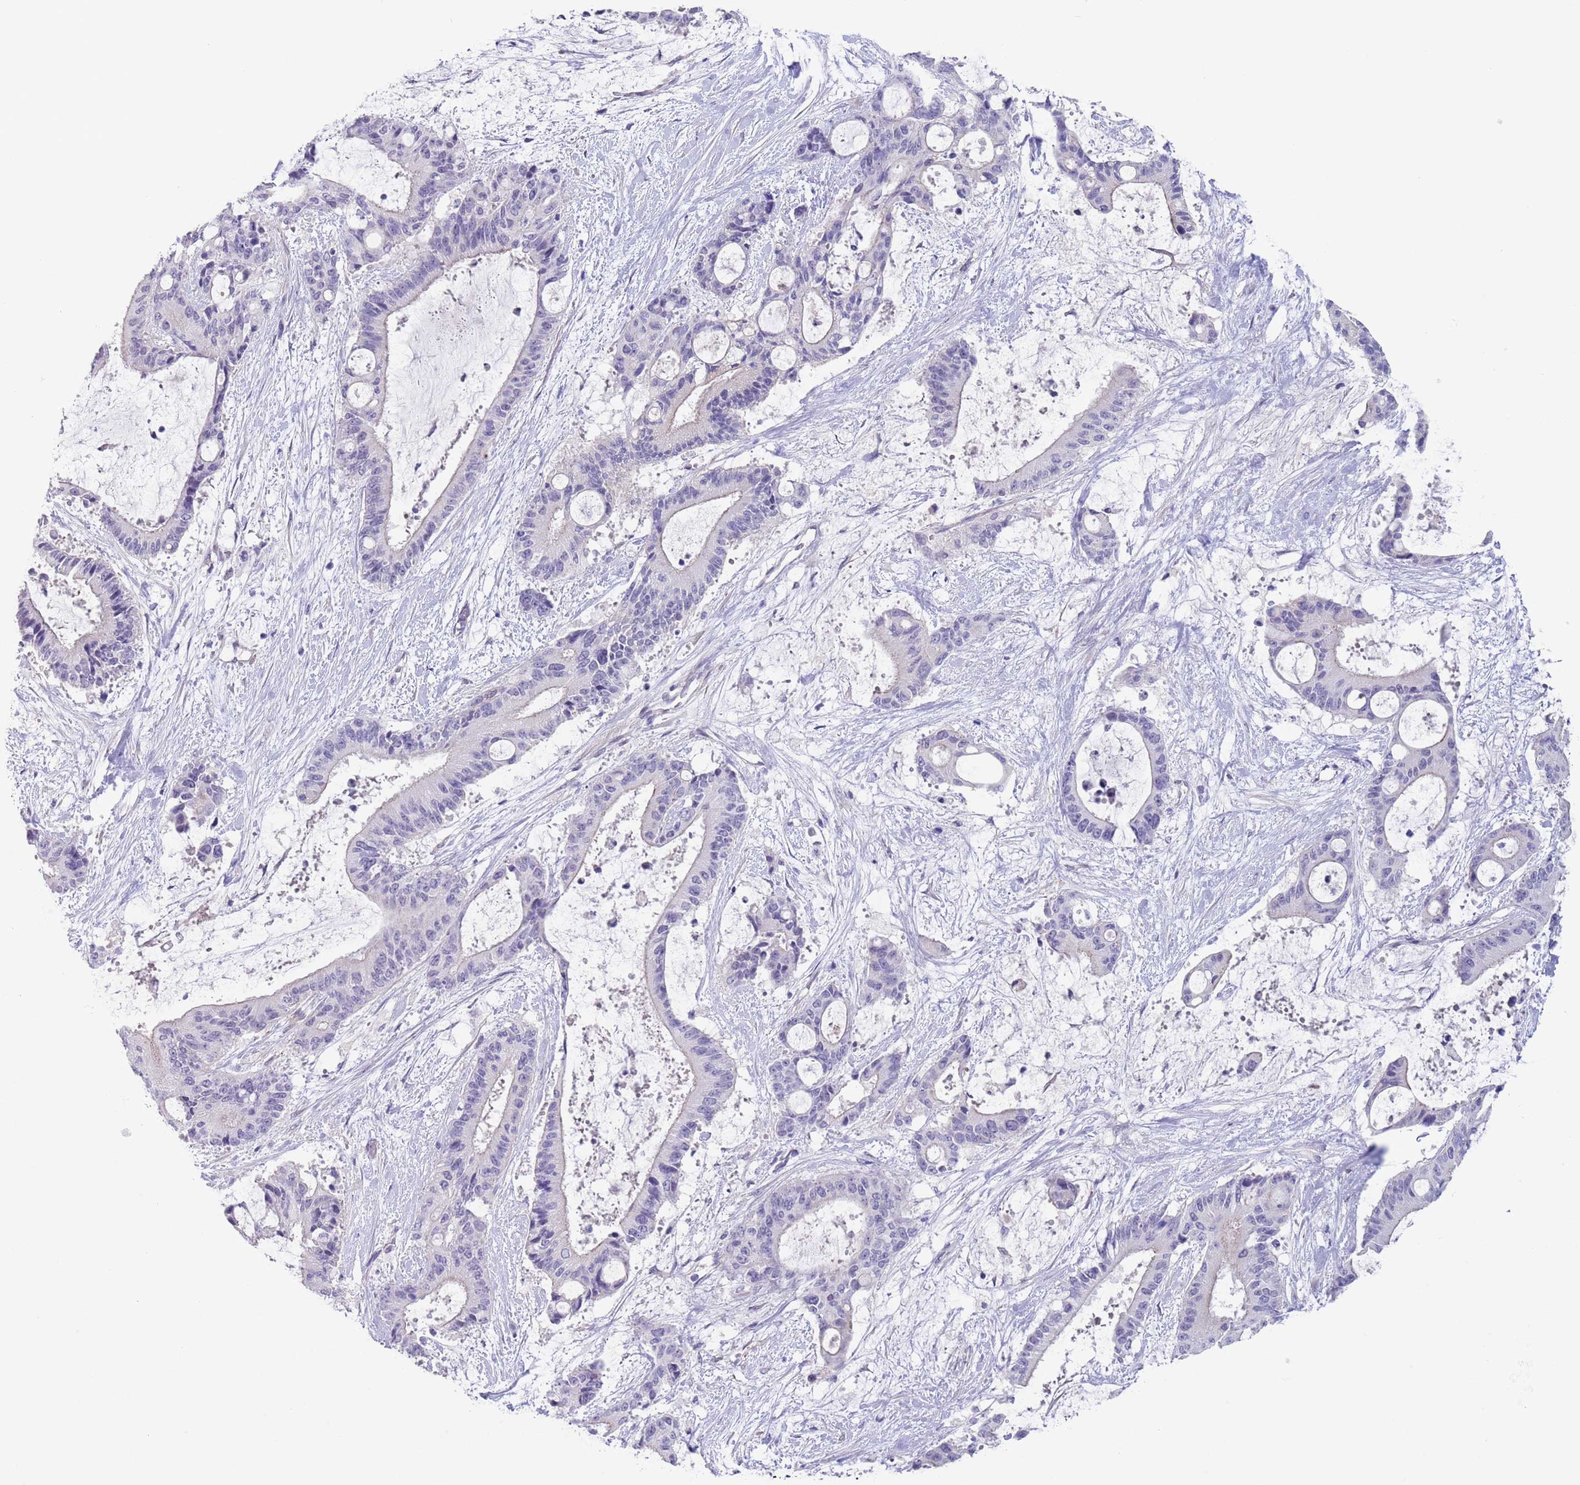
{"staining": {"intensity": "negative", "quantity": "none", "location": "none"}, "tissue": "liver cancer", "cell_type": "Tumor cells", "image_type": "cancer", "snomed": [{"axis": "morphology", "description": "Normal tissue, NOS"}, {"axis": "morphology", "description": "Cholangiocarcinoma"}, {"axis": "topography", "description": "Liver"}, {"axis": "topography", "description": "Peripheral nerve tissue"}], "caption": "Immunohistochemistry (IHC) of liver cancer exhibits no positivity in tumor cells.", "gene": "RNF169", "patient": {"sex": "female", "age": 73}}